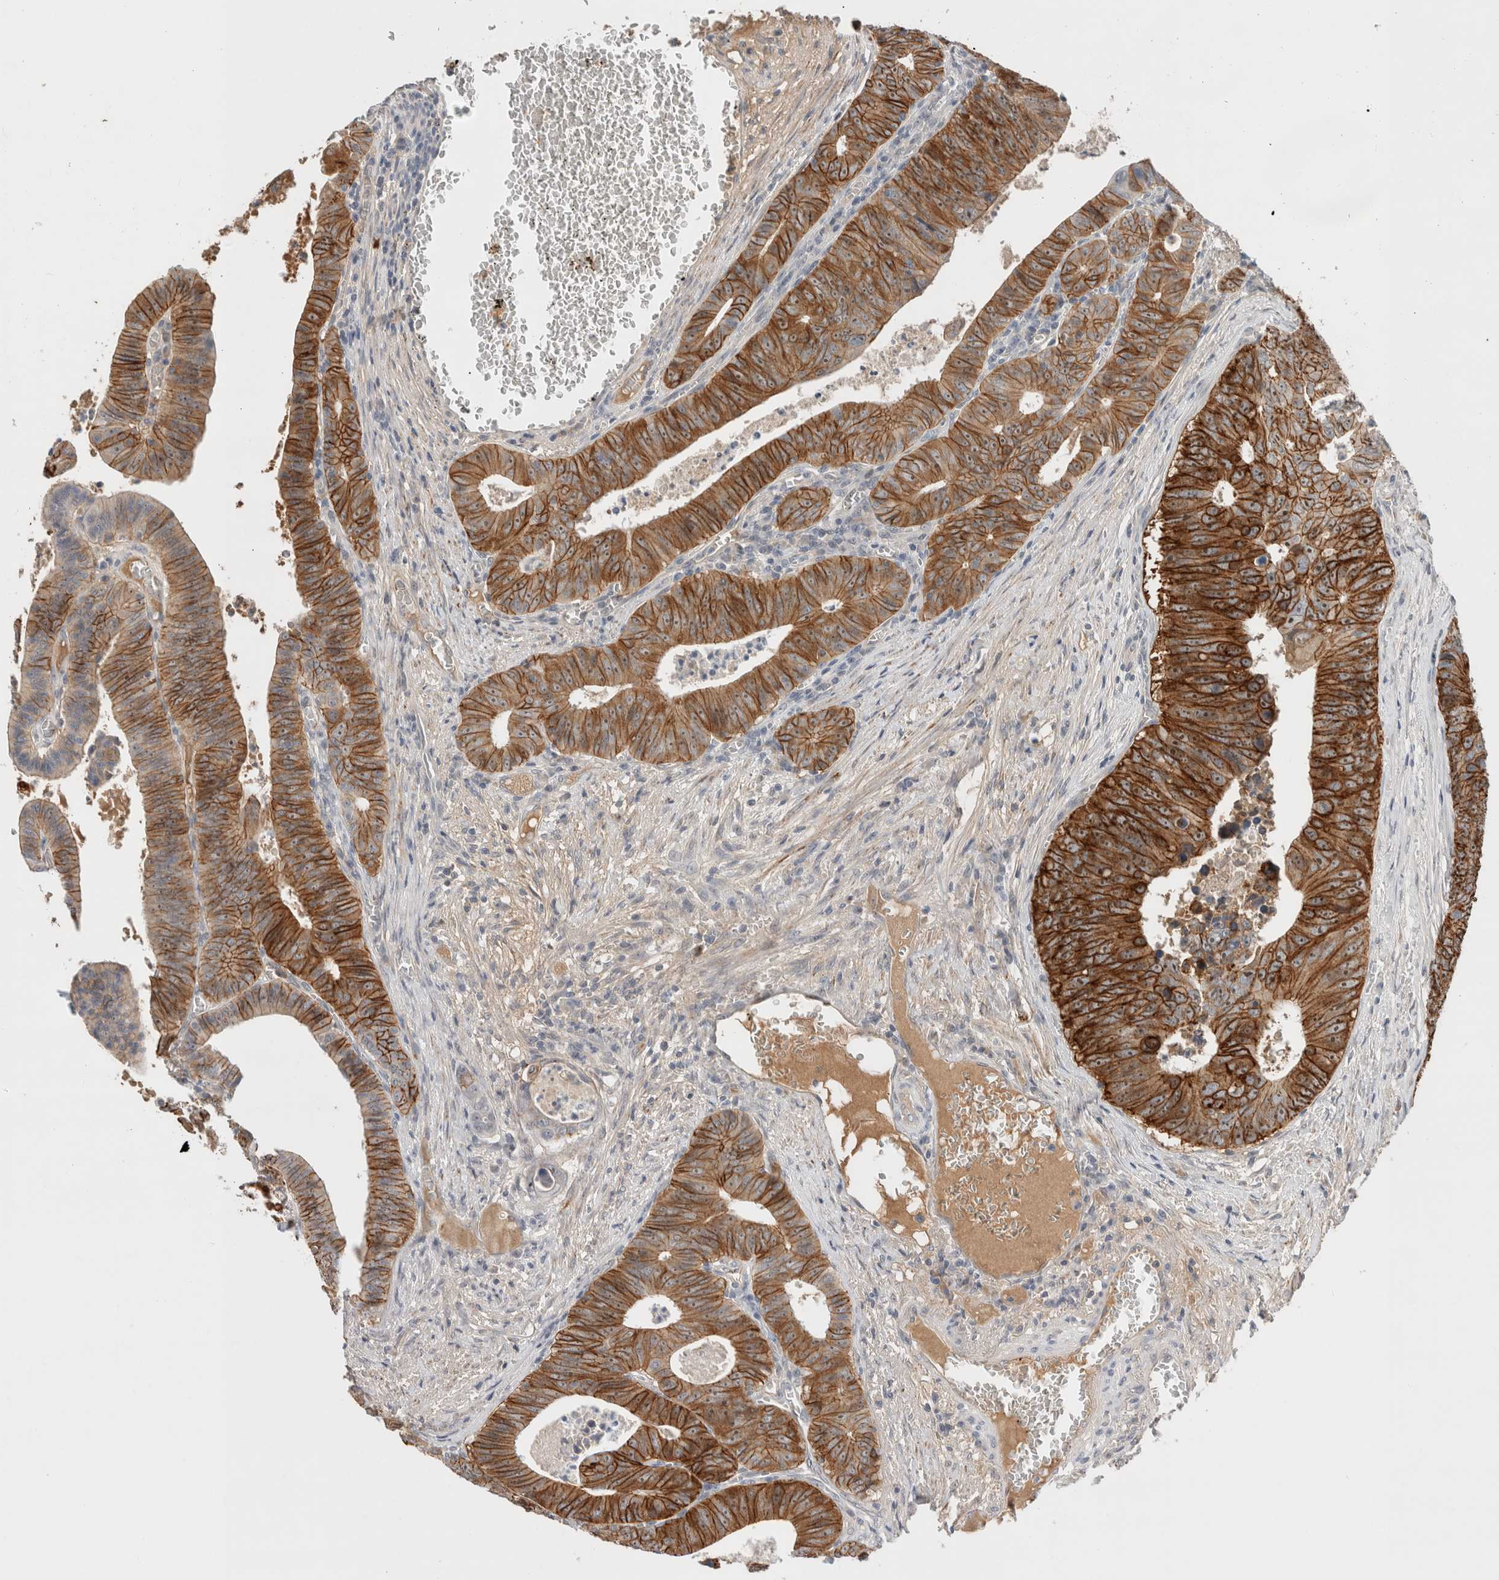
{"staining": {"intensity": "strong", "quantity": ">75%", "location": "cytoplasmic/membranous,nuclear"}, "tissue": "colorectal cancer", "cell_type": "Tumor cells", "image_type": "cancer", "snomed": [{"axis": "morphology", "description": "Adenocarcinoma, NOS"}, {"axis": "topography", "description": "Colon"}], "caption": "Protein analysis of colorectal adenocarcinoma tissue reveals strong cytoplasmic/membranous and nuclear expression in approximately >75% of tumor cells.", "gene": "HCN3", "patient": {"sex": "male", "age": 87}}